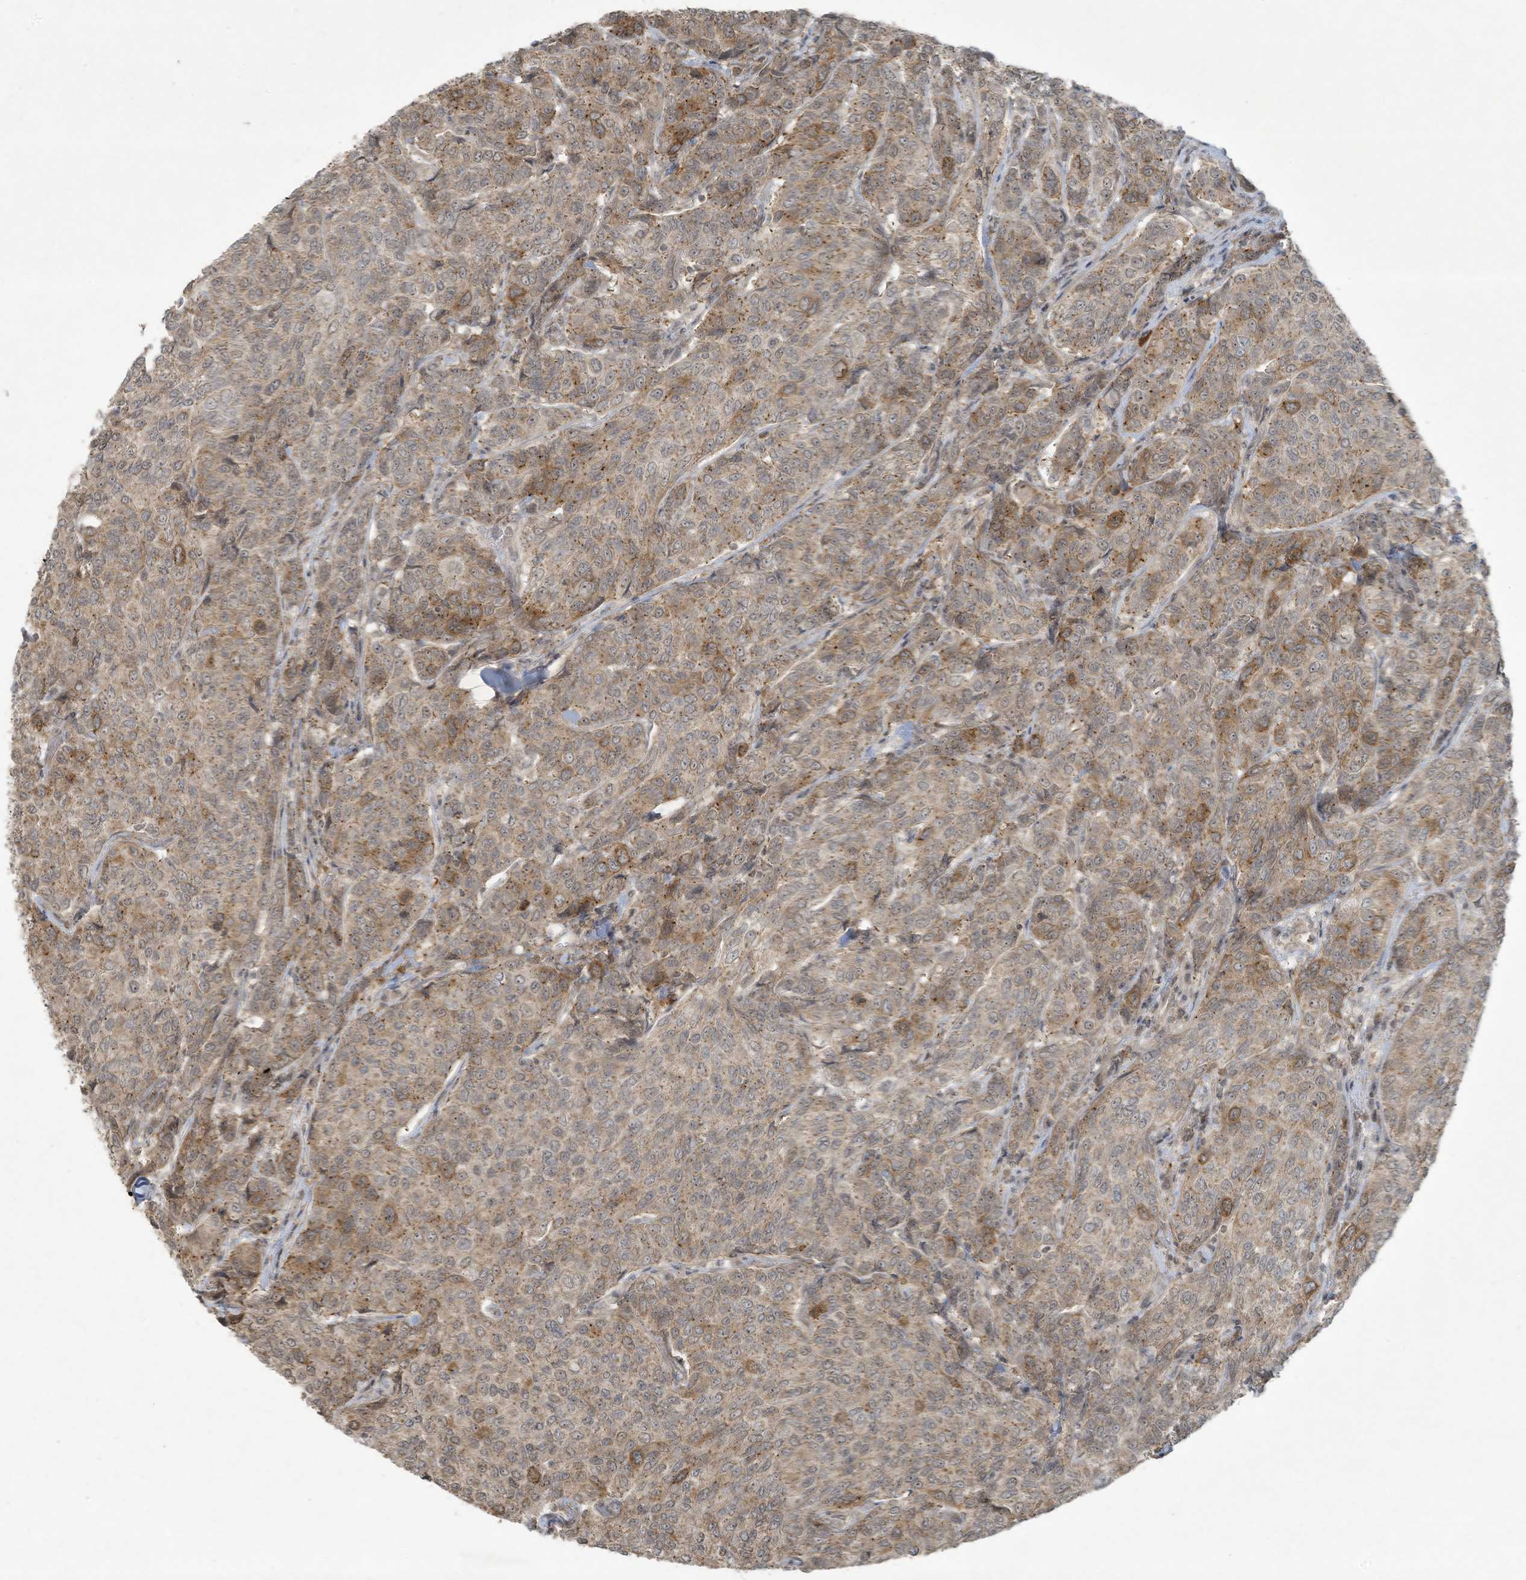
{"staining": {"intensity": "weak", "quantity": ">75%", "location": "cytoplasmic/membranous"}, "tissue": "breast cancer", "cell_type": "Tumor cells", "image_type": "cancer", "snomed": [{"axis": "morphology", "description": "Duct carcinoma"}, {"axis": "topography", "description": "Breast"}], "caption": "This photomicrograph displays immunohistochemistry (IHC) staining of human intraductal carcinoma (breast), with low weak cytoplasmic/membranous staining in about >75% of tumor cells.", "gene": "ZNF263", "patient": {"sex": "female", "age": 55}}